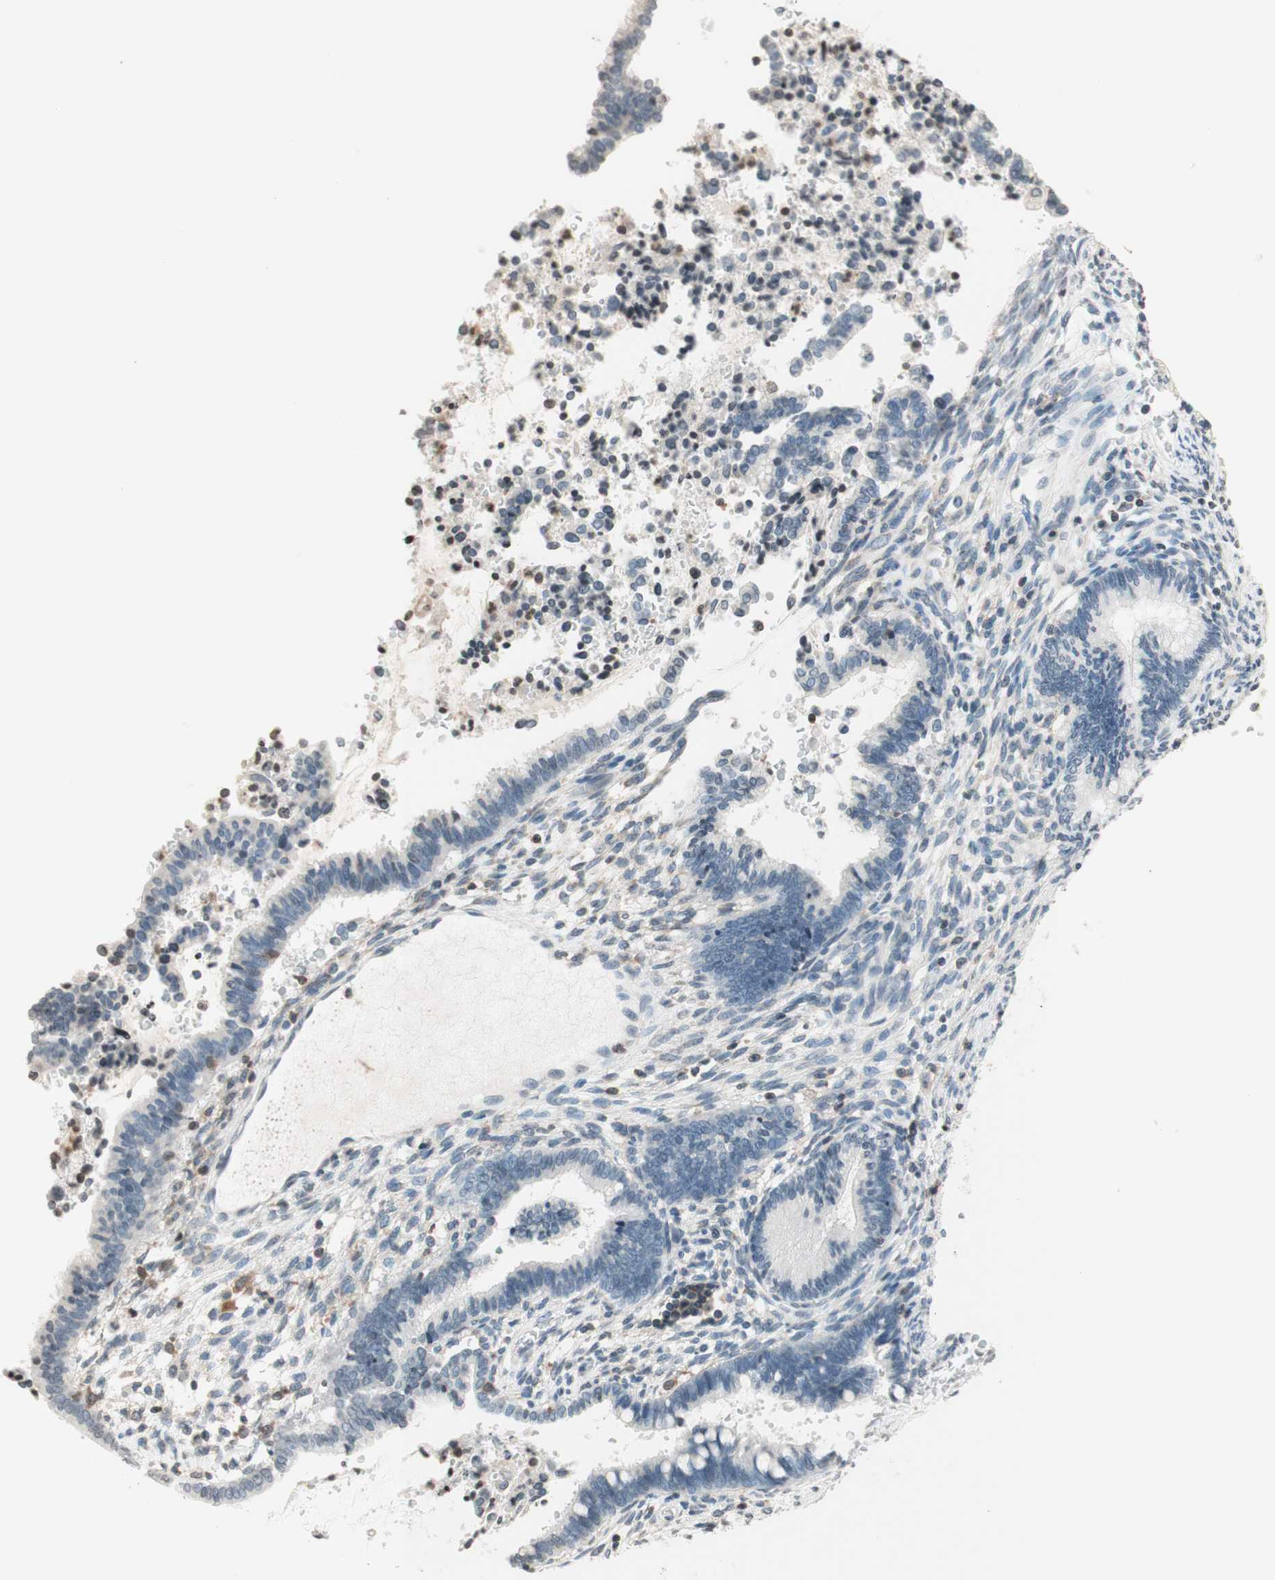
{"staining": {"intensity": "negative", "quantity": "none", "location": "none"}, "tissue": "cervical cancer", "cell_type": "Tumor cells", "image_type": "cancer", "snomed": [{"axis": "morphology", "description": "Adenocarcinoma, NOS"}, {"axis": "topography", "description": "Cervix"}], "caption": "Adenocarcinoma (cervical) was stained to show a protein in brown. There is no significant positivity in tumor cells. (DAB (3,3'-diaminobenzidine) IHC, high magnification).", "gene": "WIPF1", "patient": {"sex": "female", "age": 44}}